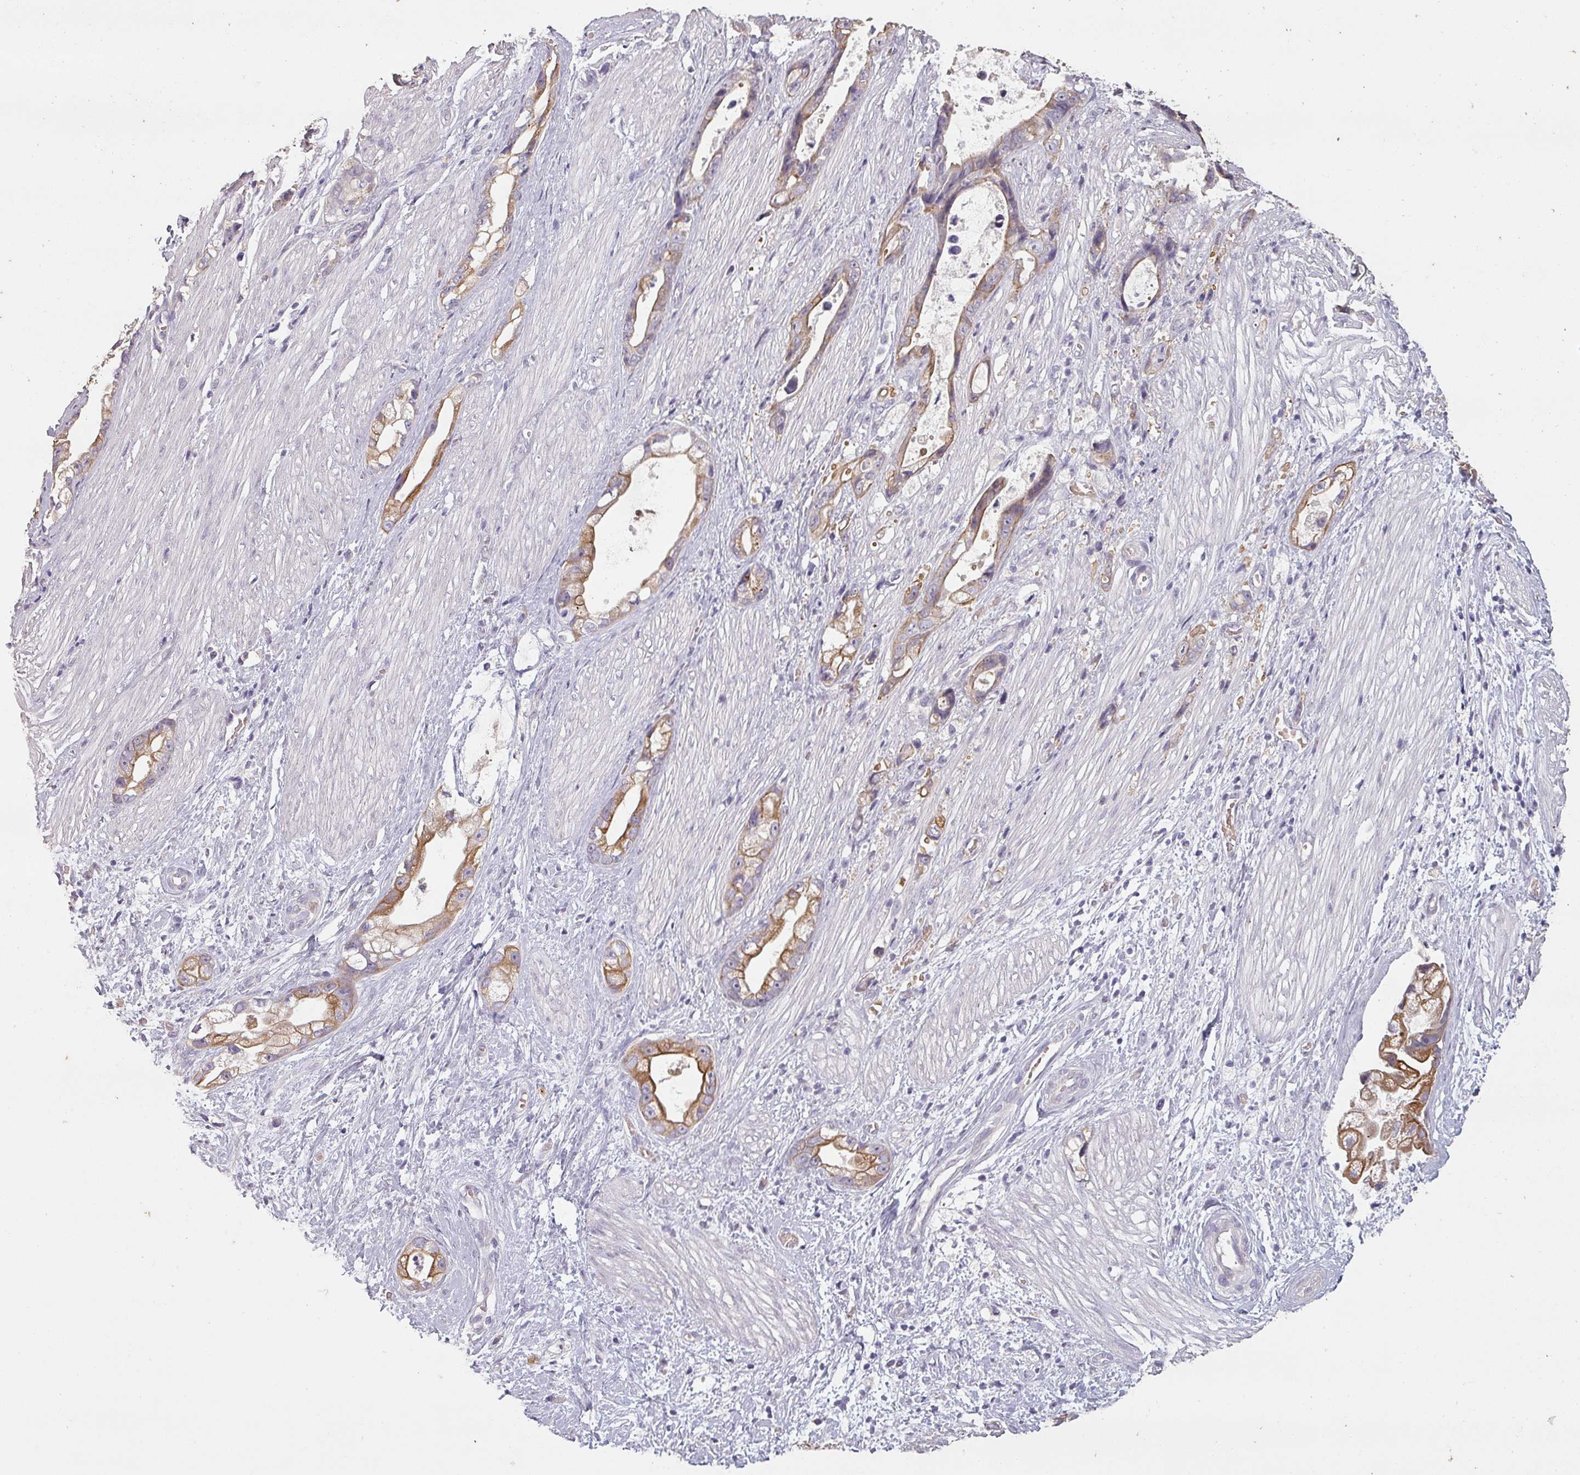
{"staining": {"intensity": "moderate", "quantity": ">75%", "location": "cytoplasmic/membranous"}, "tissue": "stomach cancer", "cell_type": "Tumor cells", "image_type": "cancer", "snomed": [{"axis": "morphology", "description": "Adenocarcinoma, NOS"}, {"axis": "topography", "description": "Stomach"}], "caption": "A brown stain shows moderate cytoplasmic/membranous staining of a protein in human adenocarcinoma (stomach) tumor cells.", "gene": "LYPLA1", "patient": {"sex": "male", "age": 55}}